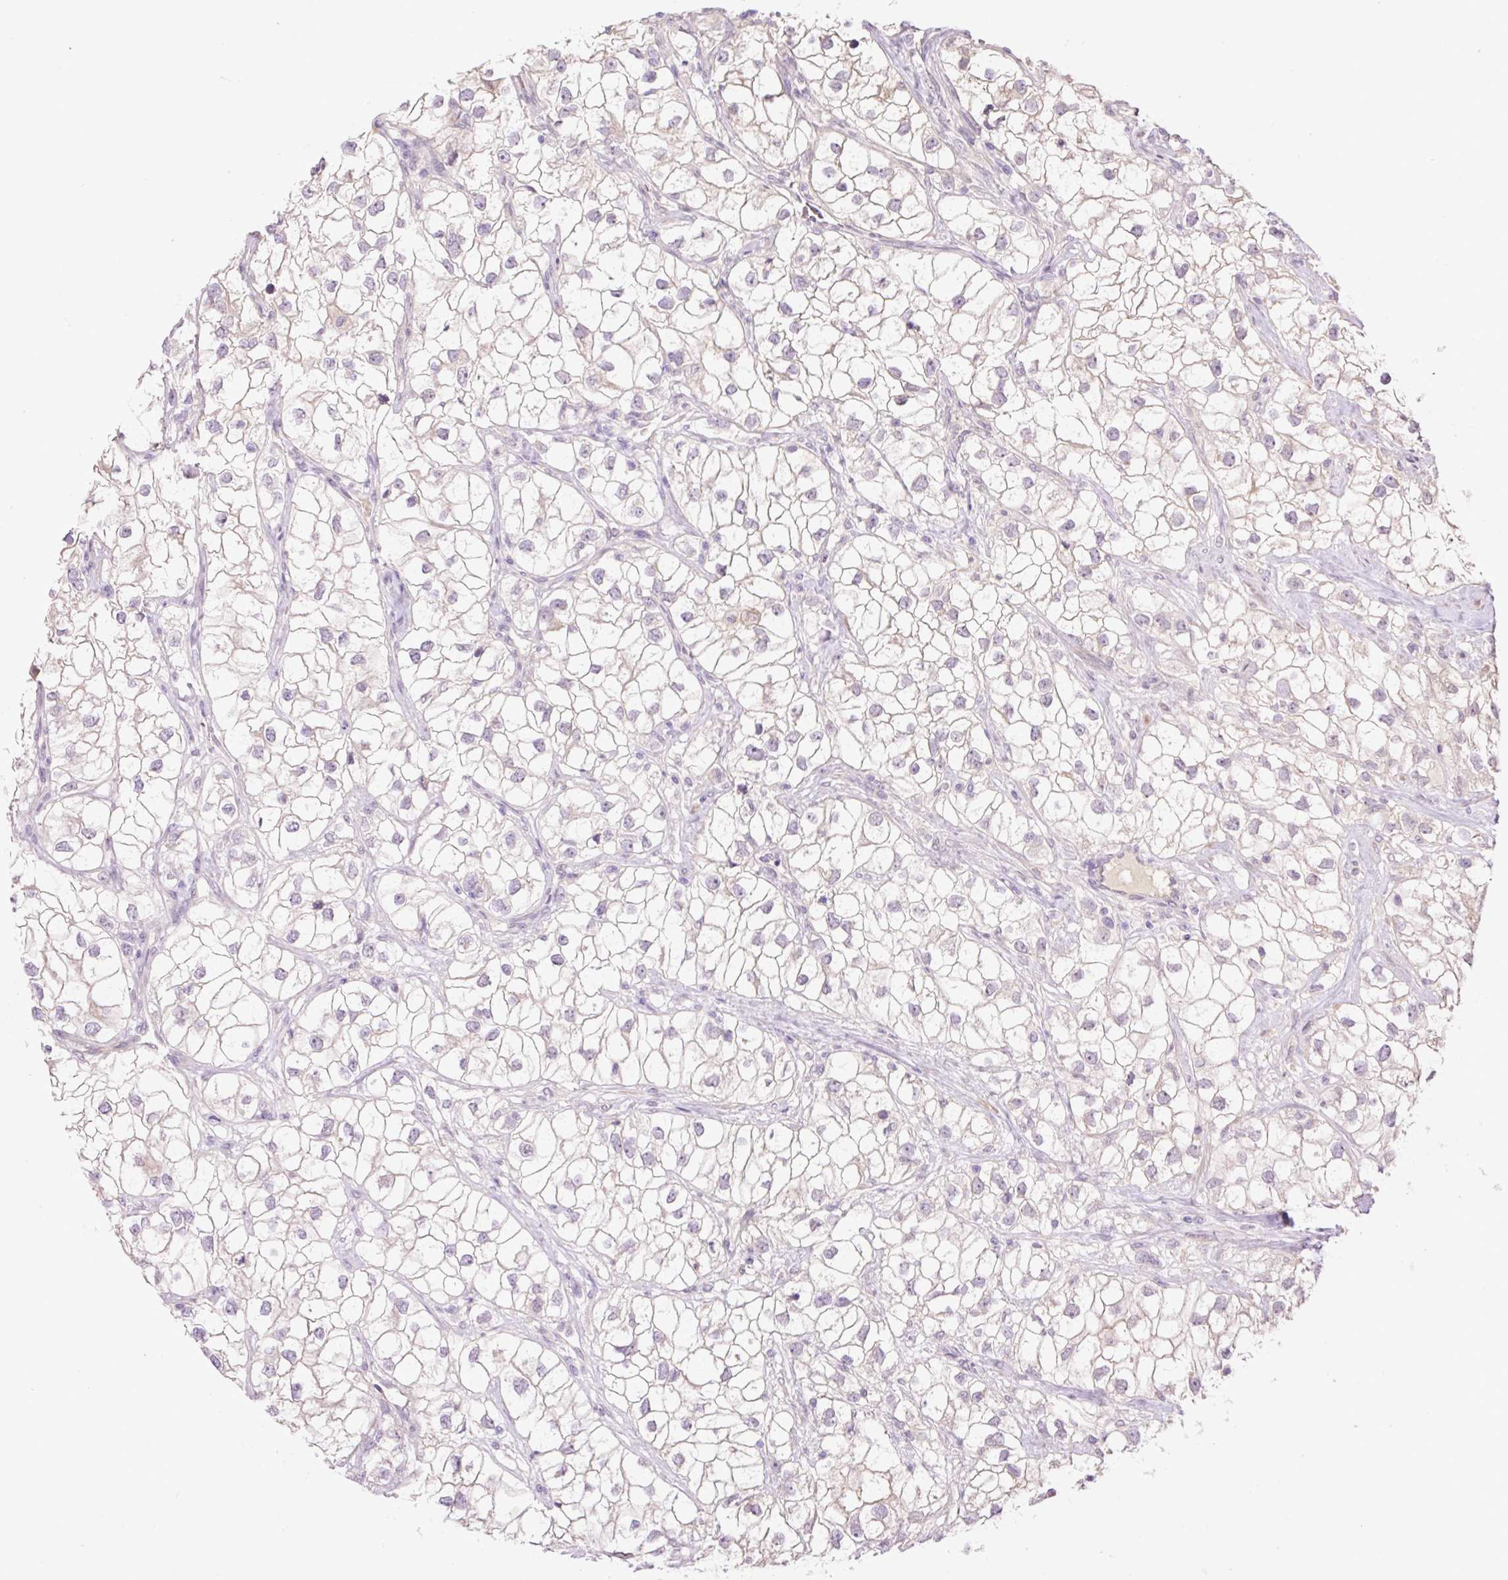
{"staining": {"intensity": "negative", "quantity": "none", "location": "none"}, "tissue": "renal cancer", "cell_type": "Tumor cells", "image_type": "cancer", "snomed": [{"axis": "morphology", "description": "Adenocarcinoma, NOS"}, {"axis": "topography", "description": "Kidney"}], "caption": "Adenocarcinoma (renal) was stained to show a protein in brown. There is no significant positivity in tumor cells.", "gene": "HABP4", "patient": {"sex": "male", "age": 59}}